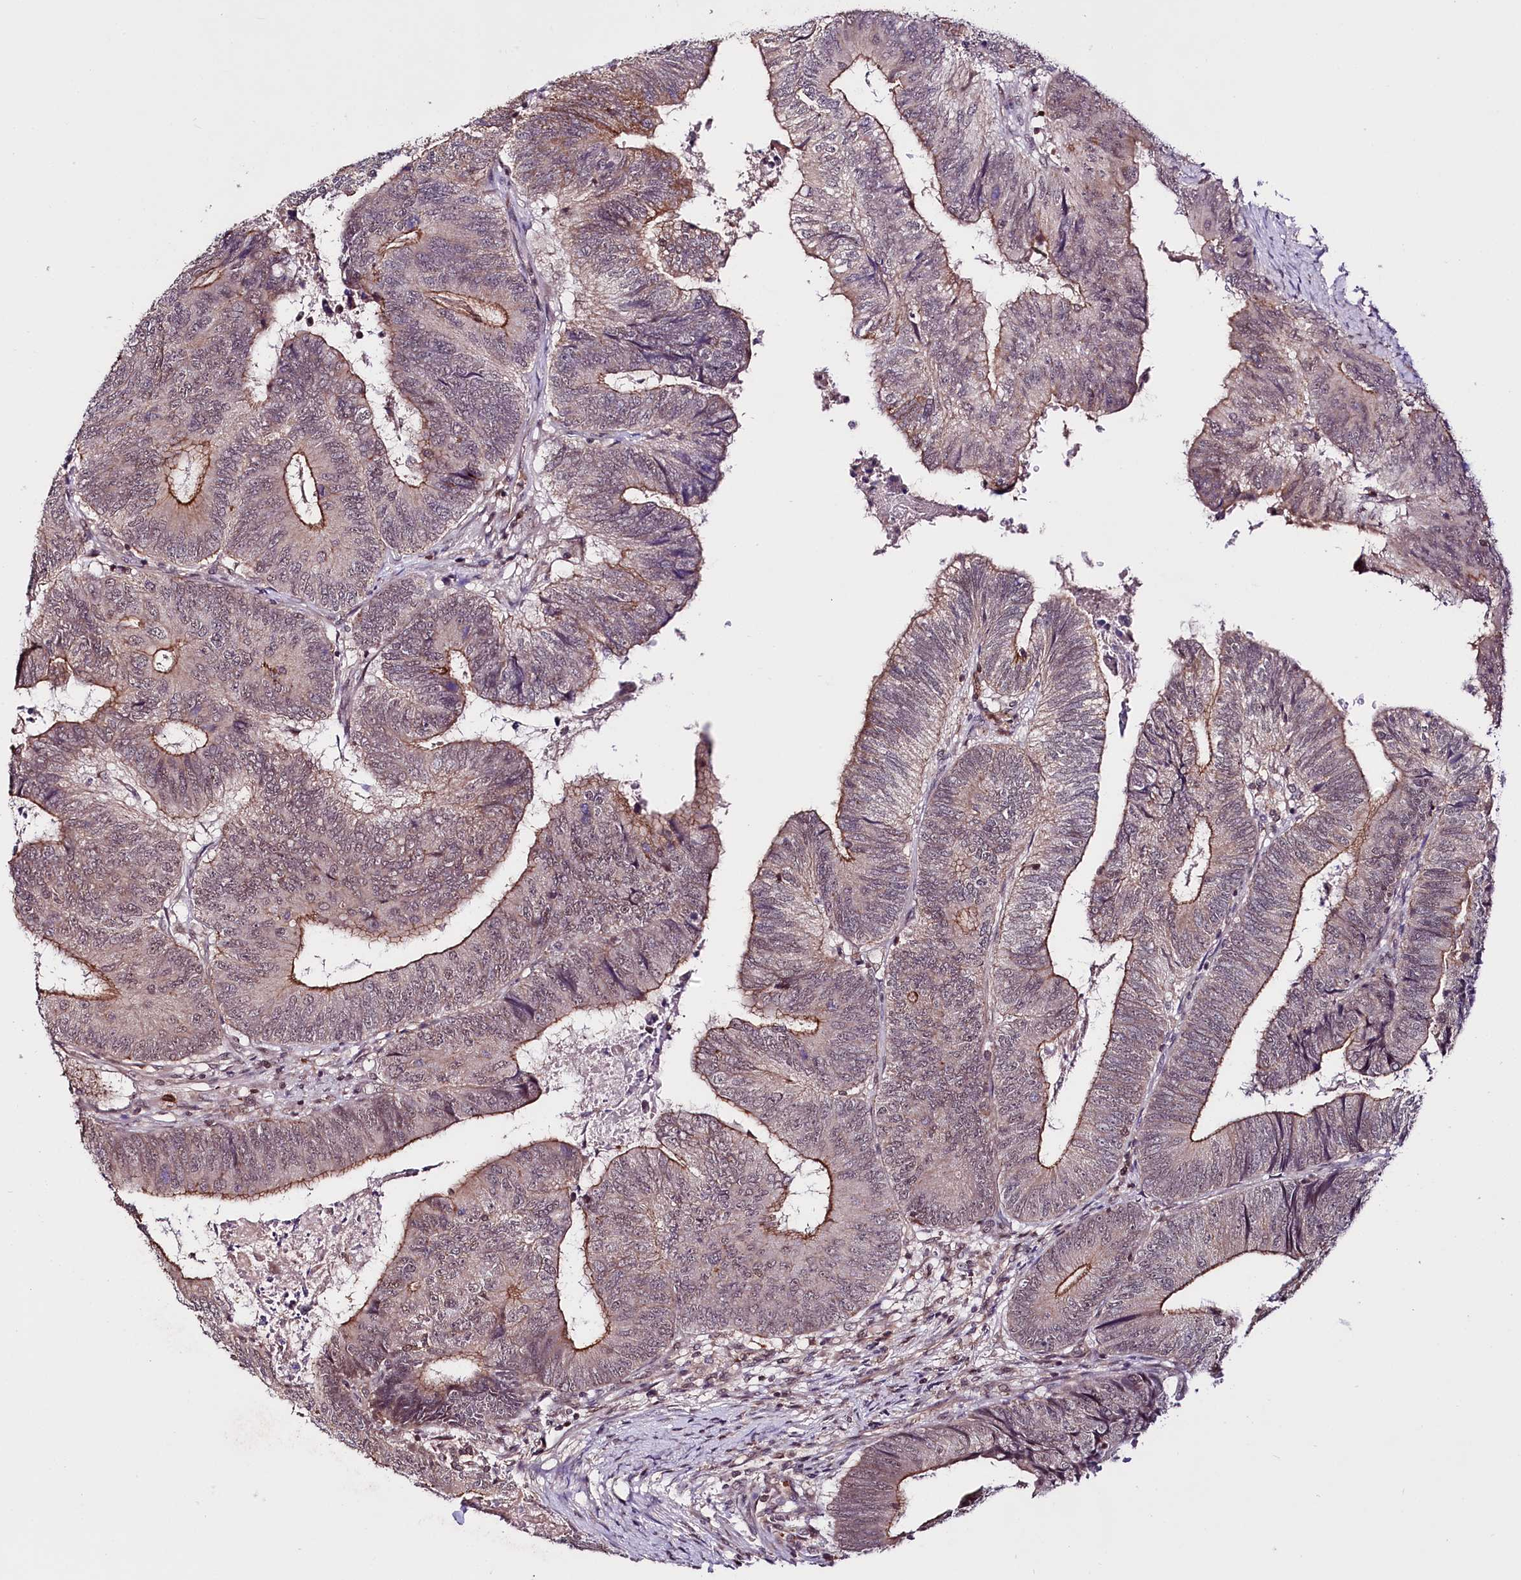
{"staining": {"intensity": "moderate", "quantity": "25%-75%", "location": "cytoplasmic/membranous"}, "tissue": "colorectal cancer", "cell_type": "Tumor cells", "image_type": "cancer", "snomed": [{"axis": "morphology", "description": "Adenocarcinoma, NOS"}, {"axis": "topography", "description": "Colon"}], "caption": "Immunohistochemistry (IHC) histopathology image of human colorectal adenocarcinoma stained for a protein (brown), which demonstrates medium levels of moderate cytoplasmic/membranous staining in approximately 25%-75% of tumor cells.", "gene": "TAFAZZIN", "patient": {"sex": "female", "age": 67}}